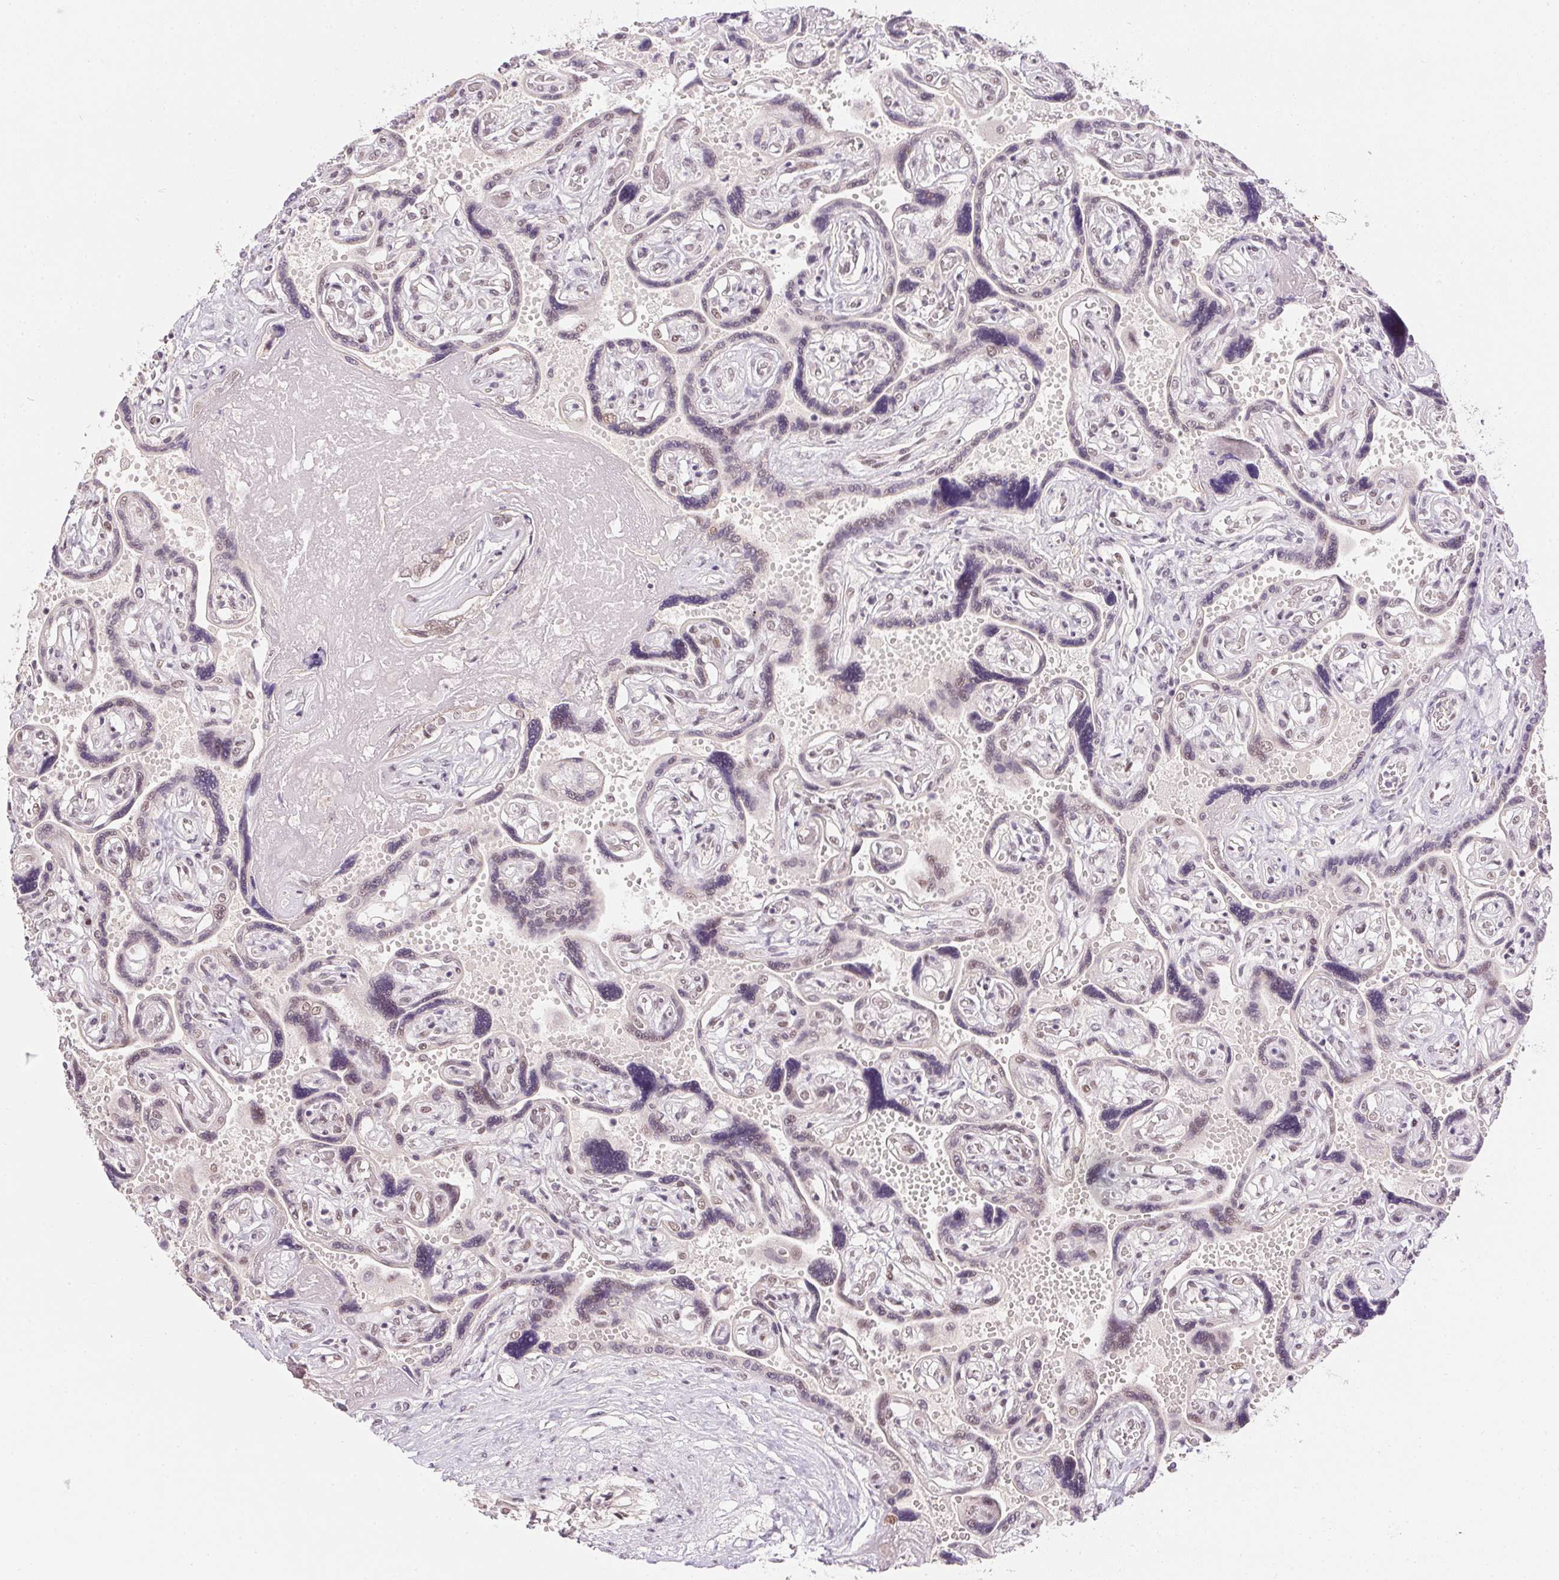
{"staining": {"intensity": "weak", "quantity": "25%-75%", "location": "nuclear"}, "tissue": "placenta", "cell_type": "Decidual cells", "image_type": "normal", "snomed": [{"axis": "morphology", "description": "Normal tissue, NOS"}, {"axis": "topography", "description": "Placenta"}], "caption": "Protein expression analysis of benign placenta shows weak nuclear positivity in approximately 25%-75% of decidual cells. (brown staining indicates protein expression, while blue staining denotes nuclei).", "gene": "KDM4D", "patient": {"sex": "female", "age": 32}}